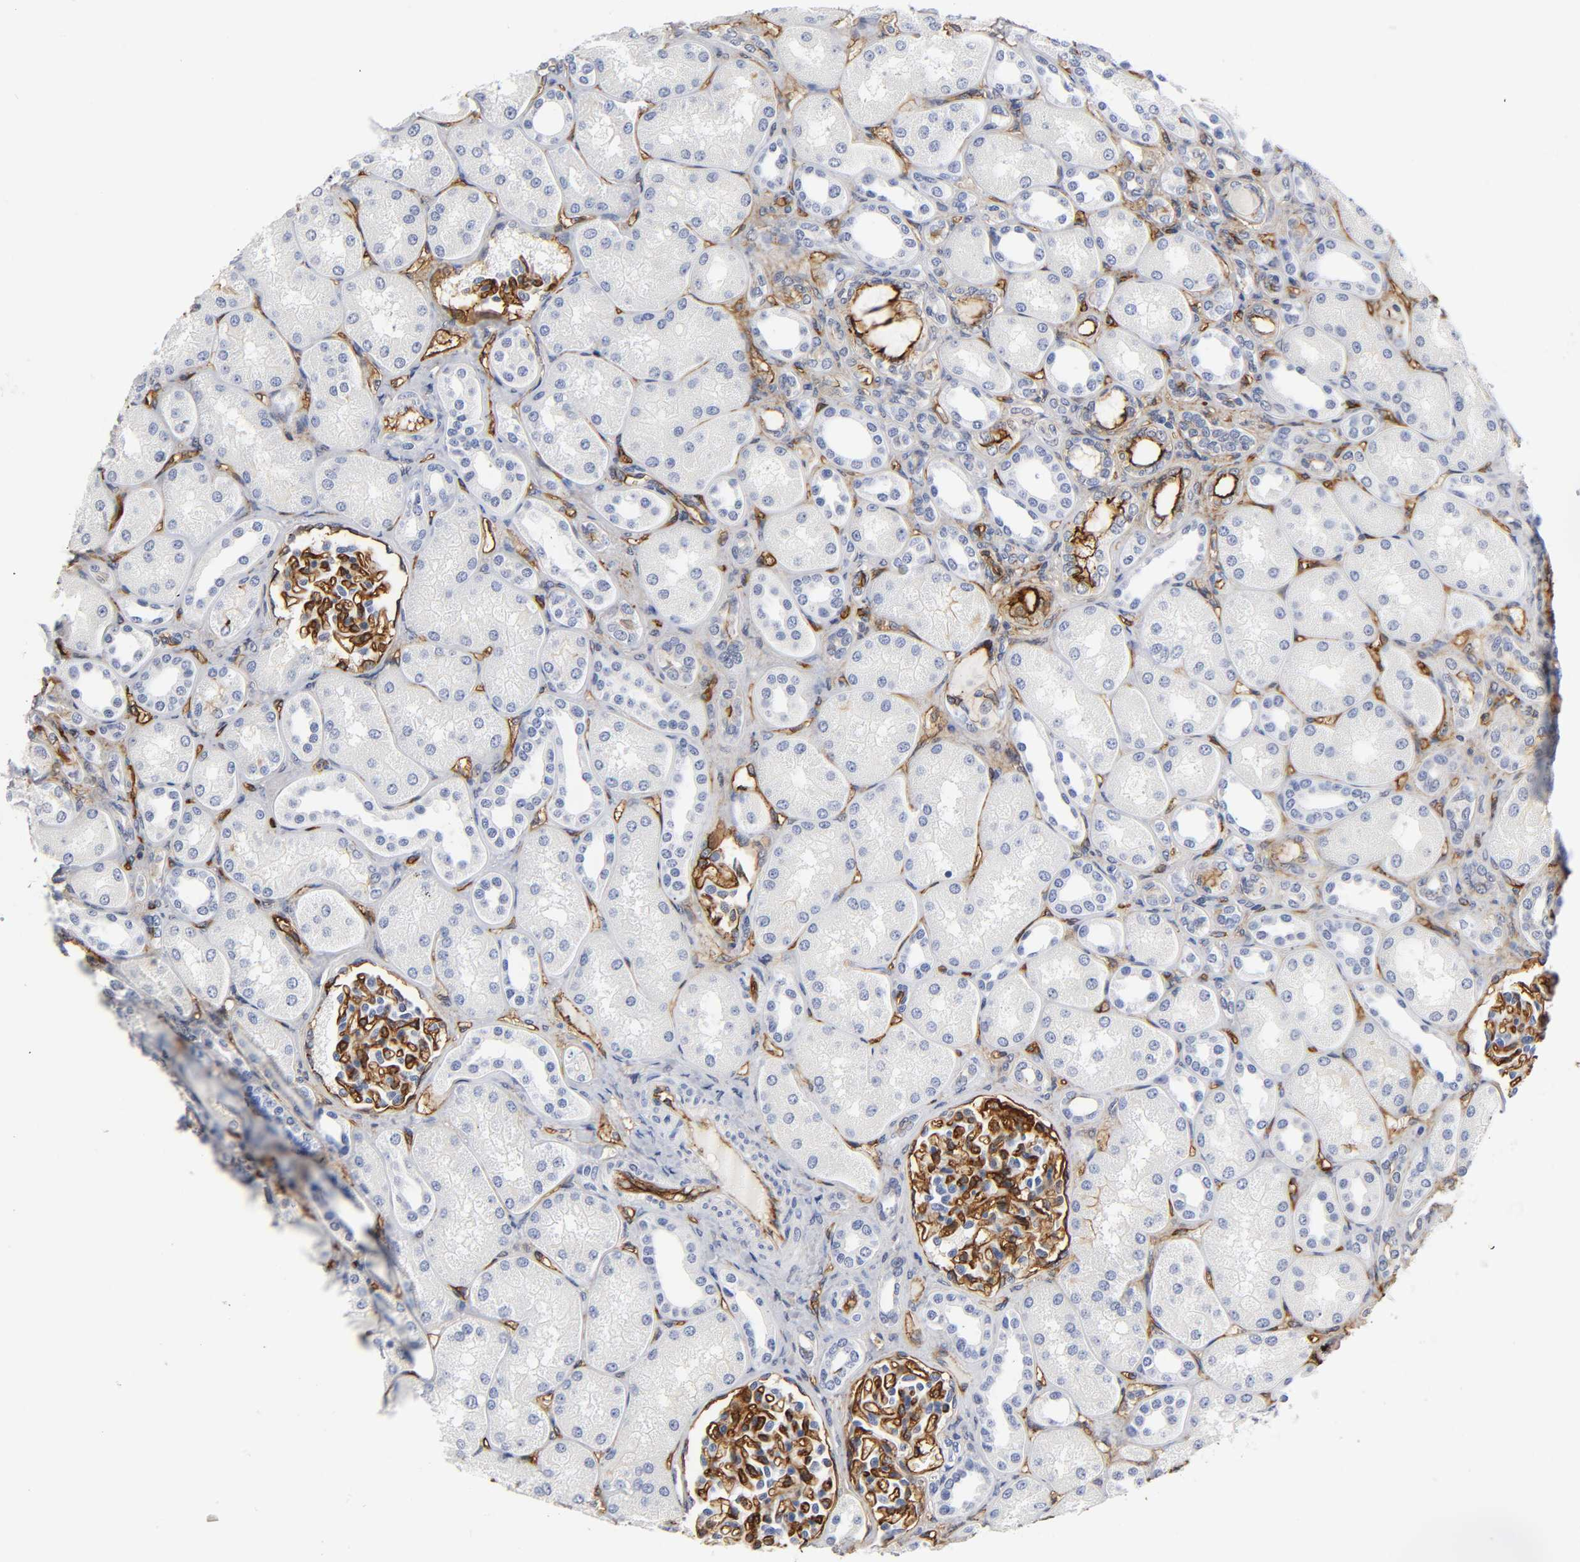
{"staining": {"intensity": "strong", "quantity": ">75%", "location": "cytoplasmic/membranous"}, "tissue": "kidney", "cell_type": "Cells in glomeruli", "image_type": "normal", "snomed": [{"axis": "morphology", "description": "Normal tissue, NOS"}, {"axis": "topography", "description": "Kidney"}], "caption": "Immunohistochemistry (DAB (3,3'-diaminobenzidine)) staining of unremarkable human kidney shows strong cytoplasmic/membranous protein staining in about >75% of cells in glomeruli. The staining was performed using DAB (3,3'-diaminobenzidine), with brown indicating positive protein expression. Nuclei are stained blue with hematoxylin.", "gene": "ICAM1", "patient": {"sex": "male", "age": 7}}